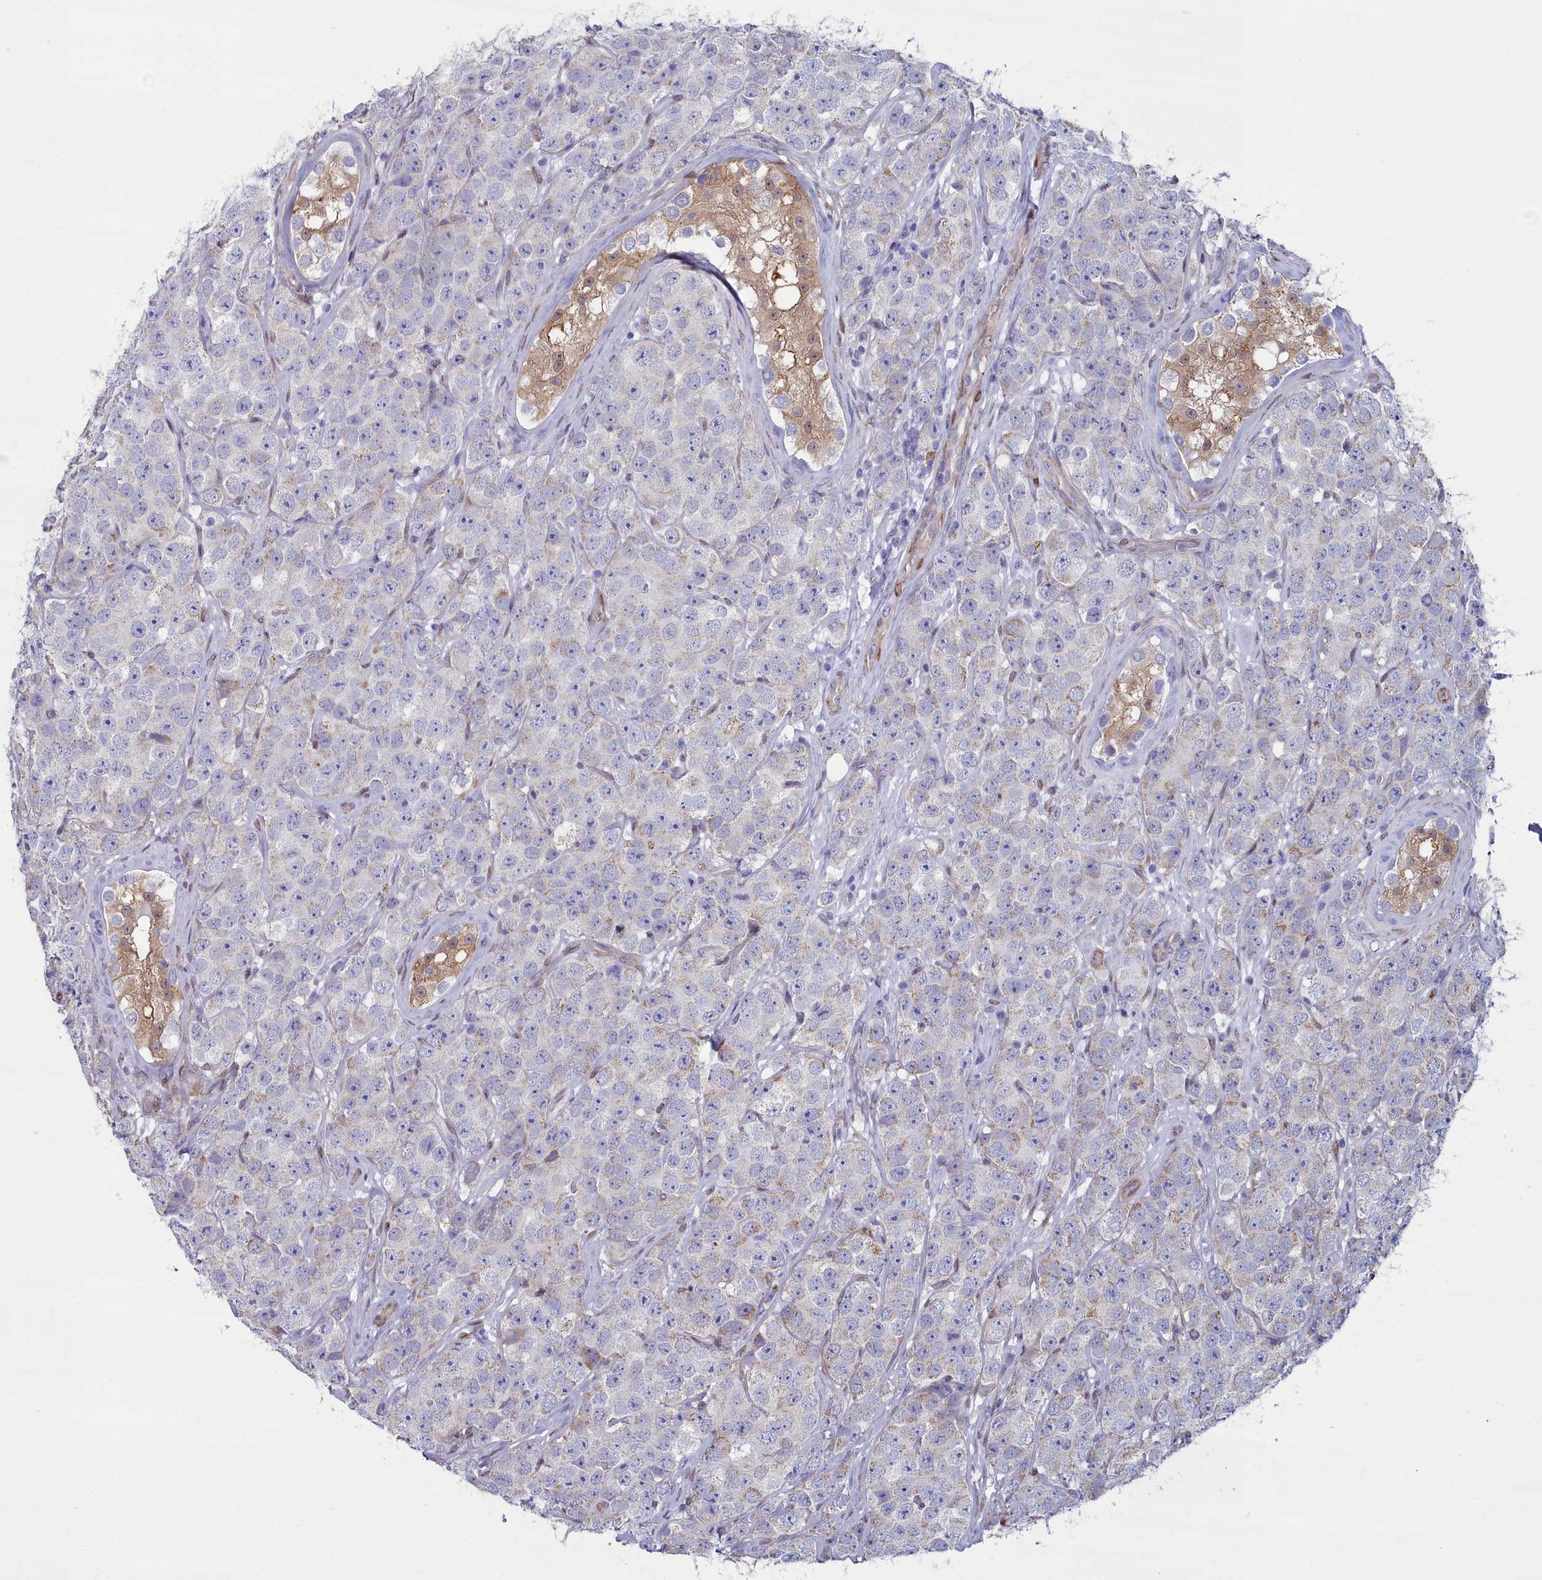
{"staining": {"intensity": "weak", "quantity": "<25%", "location": "cytoplasmic/membranous"}, "tissue": "testis cancer", "cell_type": "Tumor cells", "image_type": "cancer", "snomed": [{"axis": "morphology", "description": "Seminoma, NOS"}, {"axis": "topography", "description": "Testis"}], "caption": "Tumor cells show no significant protein positivity in testis cancer.", "gene": "PPP1R14A", "patient": {"sex": "male", "age": 28}}